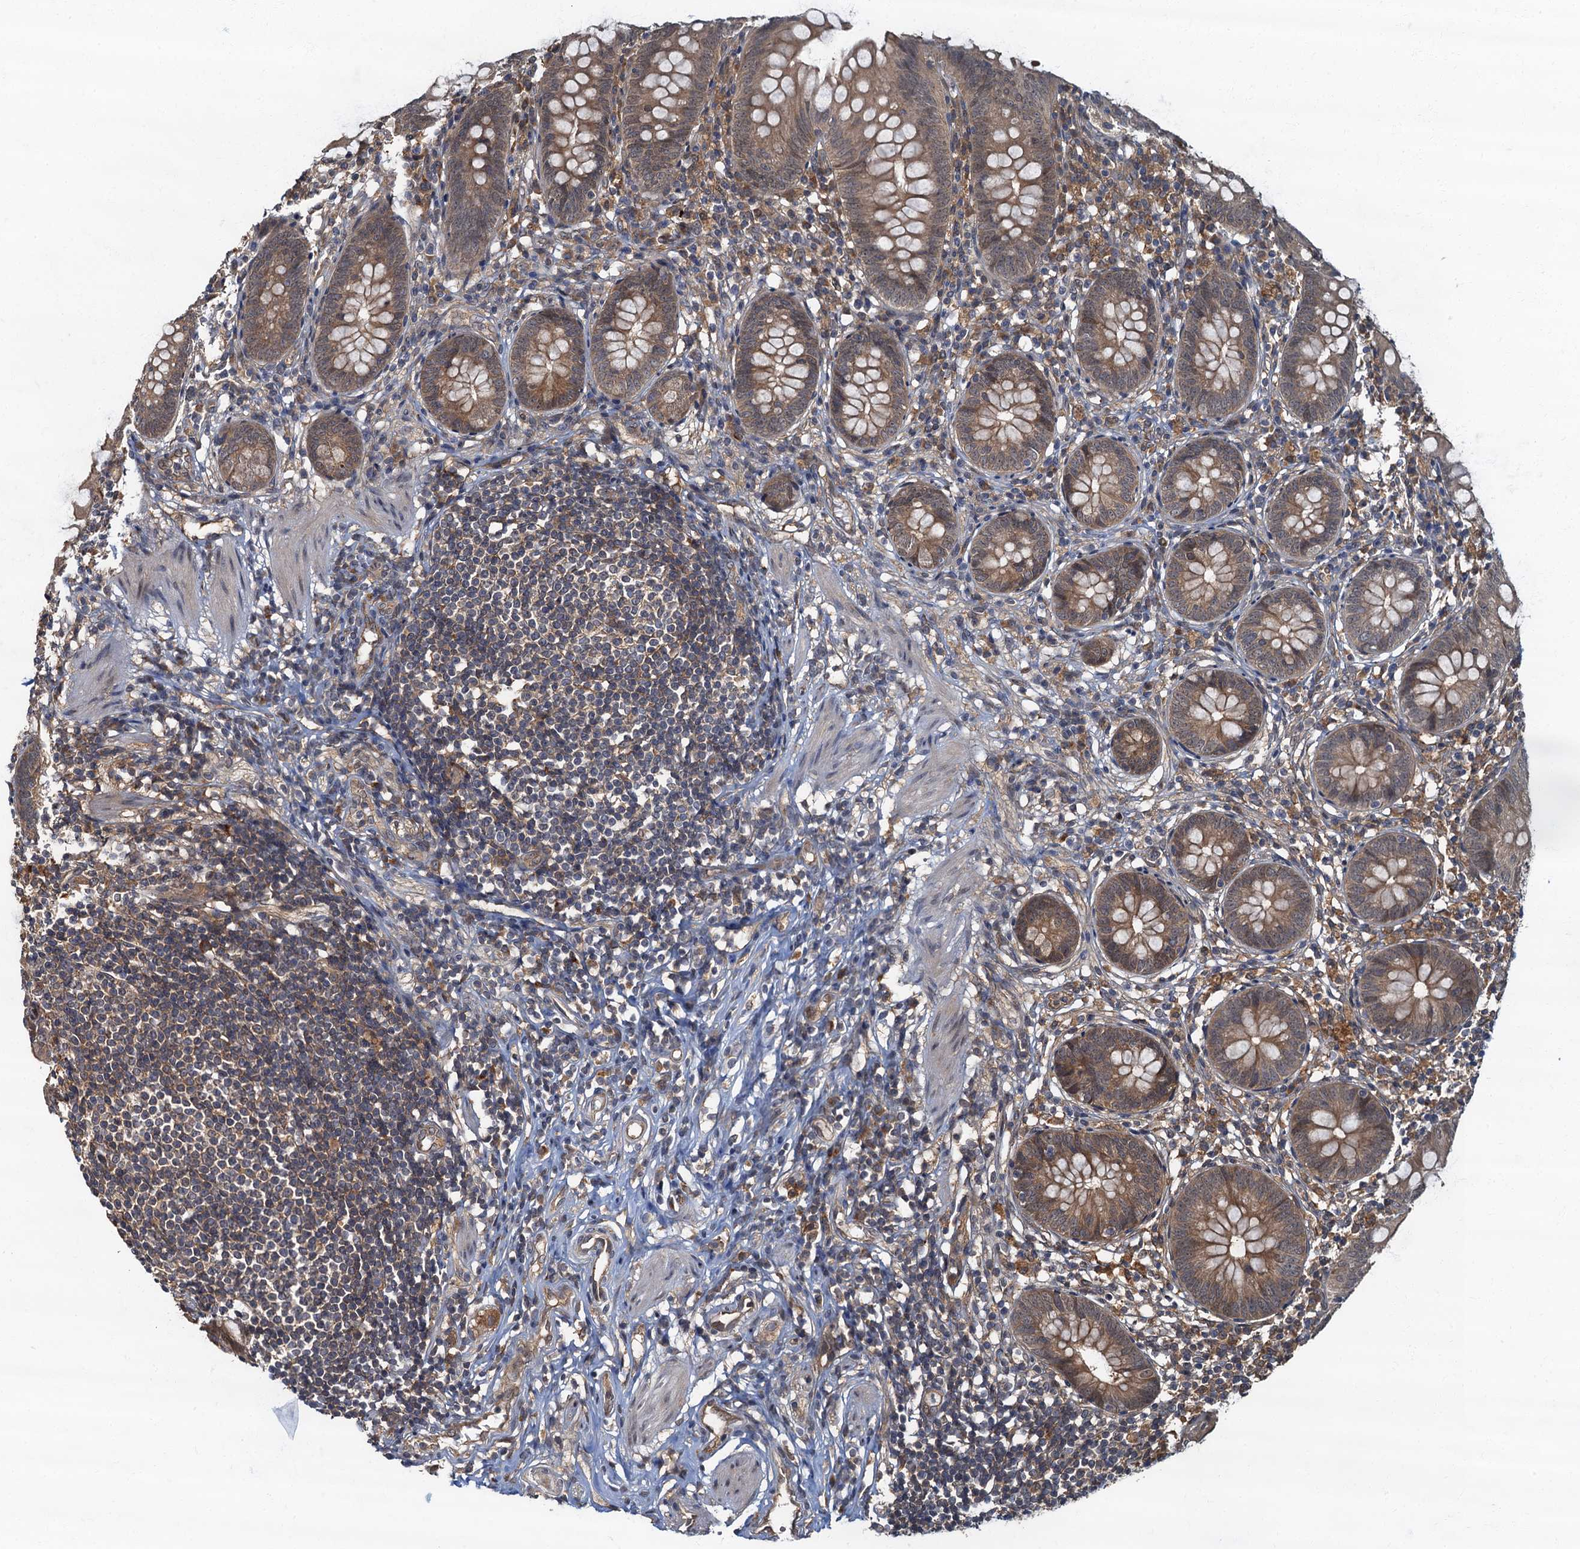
{"staining": {"intensity": "moderate", "quantity": ">75%", "location": "cytoplasmic/membranous"}, "tissue": "appendix", "cell_type": "Glandular cells", "image_type": "normal", "snomed": [{"axis": "morphology", "description": "Normal tissue, NOS"}, {"axis": "topography", "description": "Appendix"}], "caption": "There is medium levels of moderate cytoplasmic/membranous staining in glandular cells of normal appendix, as demonstrated by immunohistochemical staining (brown color).", "gene": "TBCK", "patient": {"sex": "female", "age": 62}}